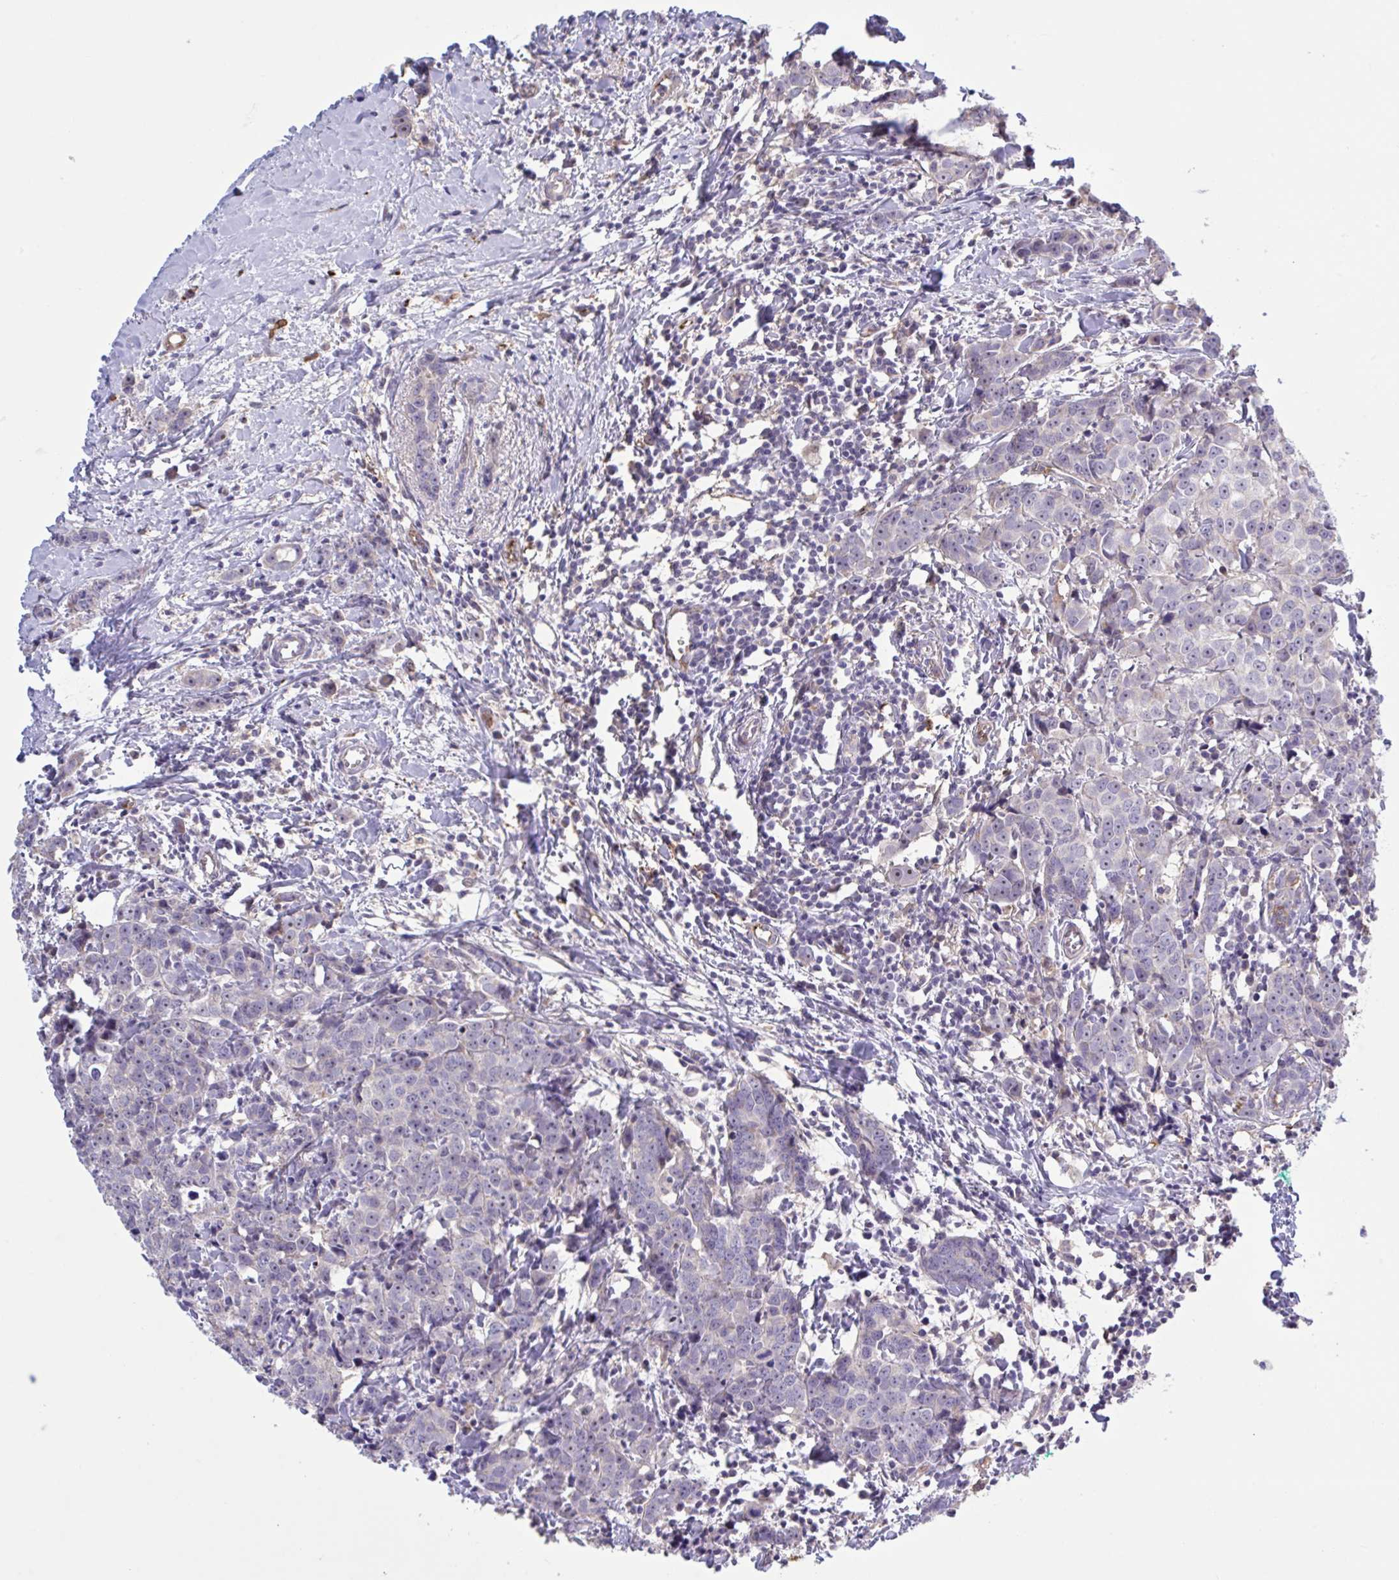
{"staining": {"intensity": "negative", "quantity": "none", "location": "none"}, "tissue": "breast cancer", "cell_type": "Tumor cells", "image_type": "cancer", "snomed": [{"axis": "morphology", "description": "Duct carcinoma"}, {"axis": "topography", "description": "Breast"}], "caption": "Tumor cells show no significant protein positivity in breast cancer (infiltrating ductal carcinoma).", "gene": "CD101", "patient": {"sex": "female", "age": 80}}